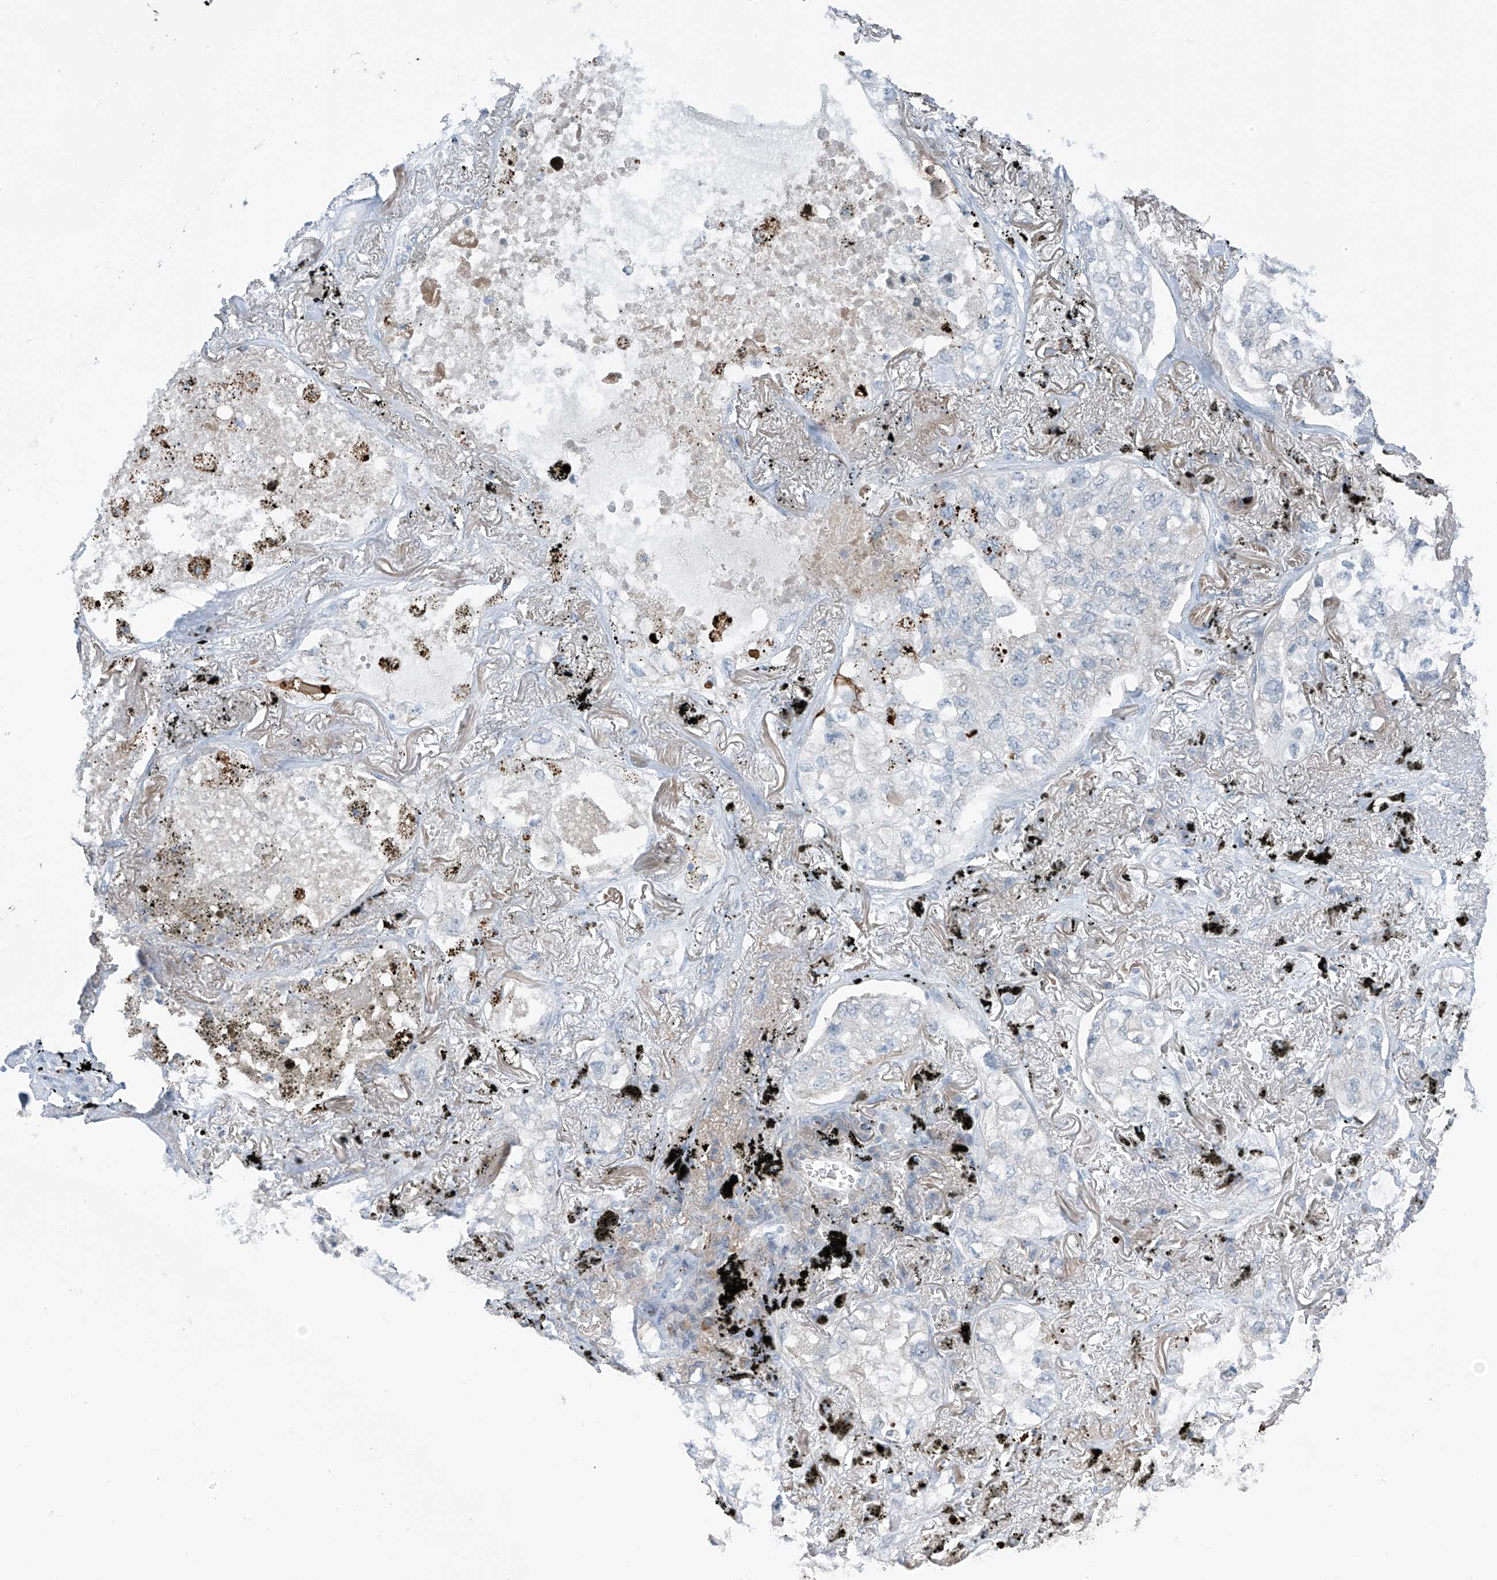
{"staining": {"intensity": "negative", "quantity": "none", "location": "none"}, "tissue": "lung cancer", "cell_type": "Tumor cells", "image_type": "cancer", "snomed": [{"axis": "morphology", "description": "Adenocarcinoma, NOS"}, {"axis": "topography", "description": "Lung"}], "caption": "Lung adenocarcinoma was stained to show a protein in brown. There is no significant expression in tumor cells. (DAB IHC, high magnification).", "gene": "ZNF793", "patient": {"sex": "male", "age": 65}}